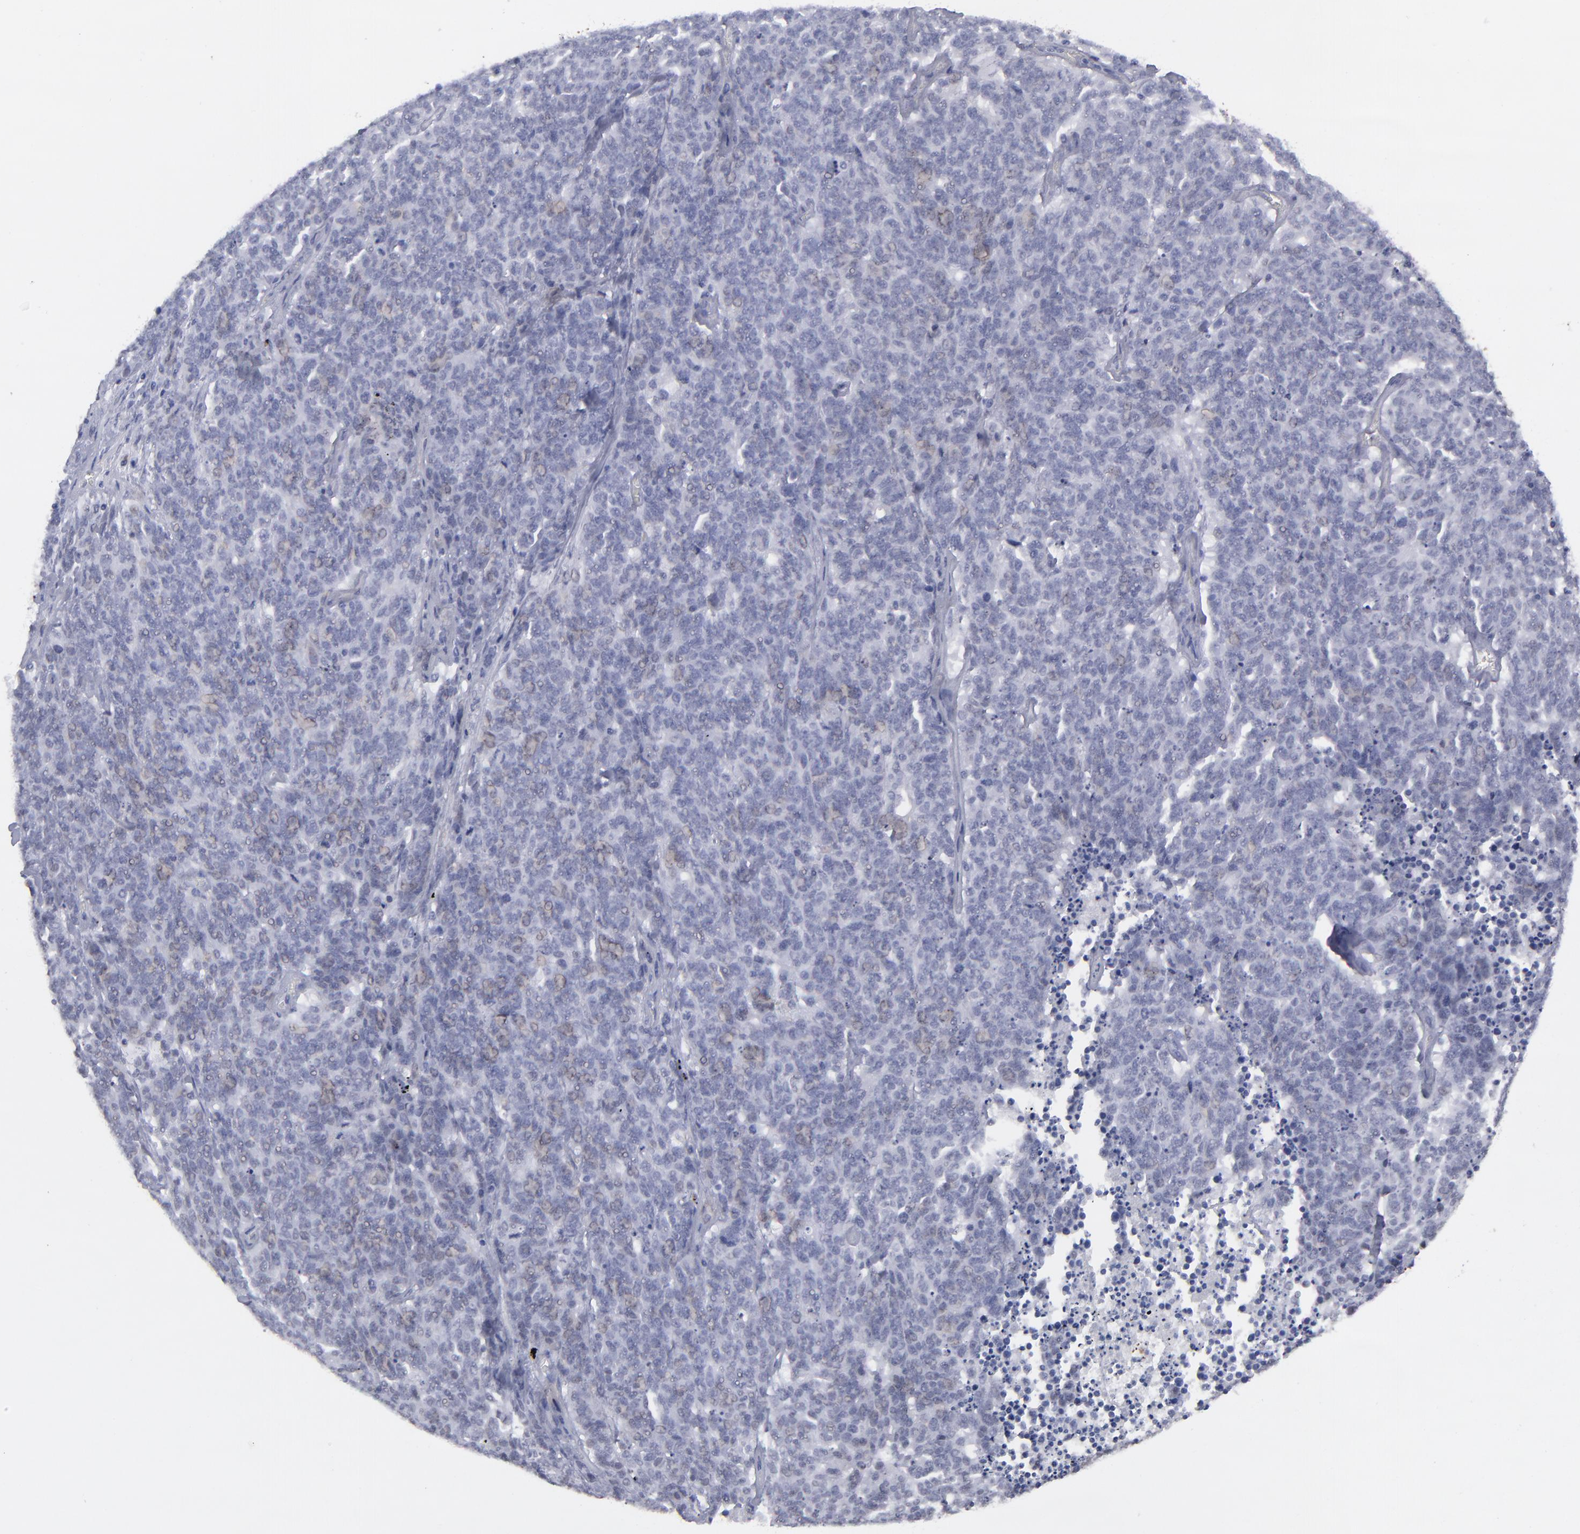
{"staining": {"intensity": "negative", "quantity": "none", "location": "none"}, "tissue": "lung cancer", "cell_type": "Tumor cells", "image_type": "cancer", "snomed": [{"axis": "morphology", "description": "Neoplasm, malignant, NOS"}, {"axis": "topography", "description": "Lung"}], "caption": "Protein analysis of lung cancer (malignant neoplasm) demonstrates no significant positivity in tumor cells.", "gene": "ALDOB", "patient": {"sex": "female", "age": 58}}